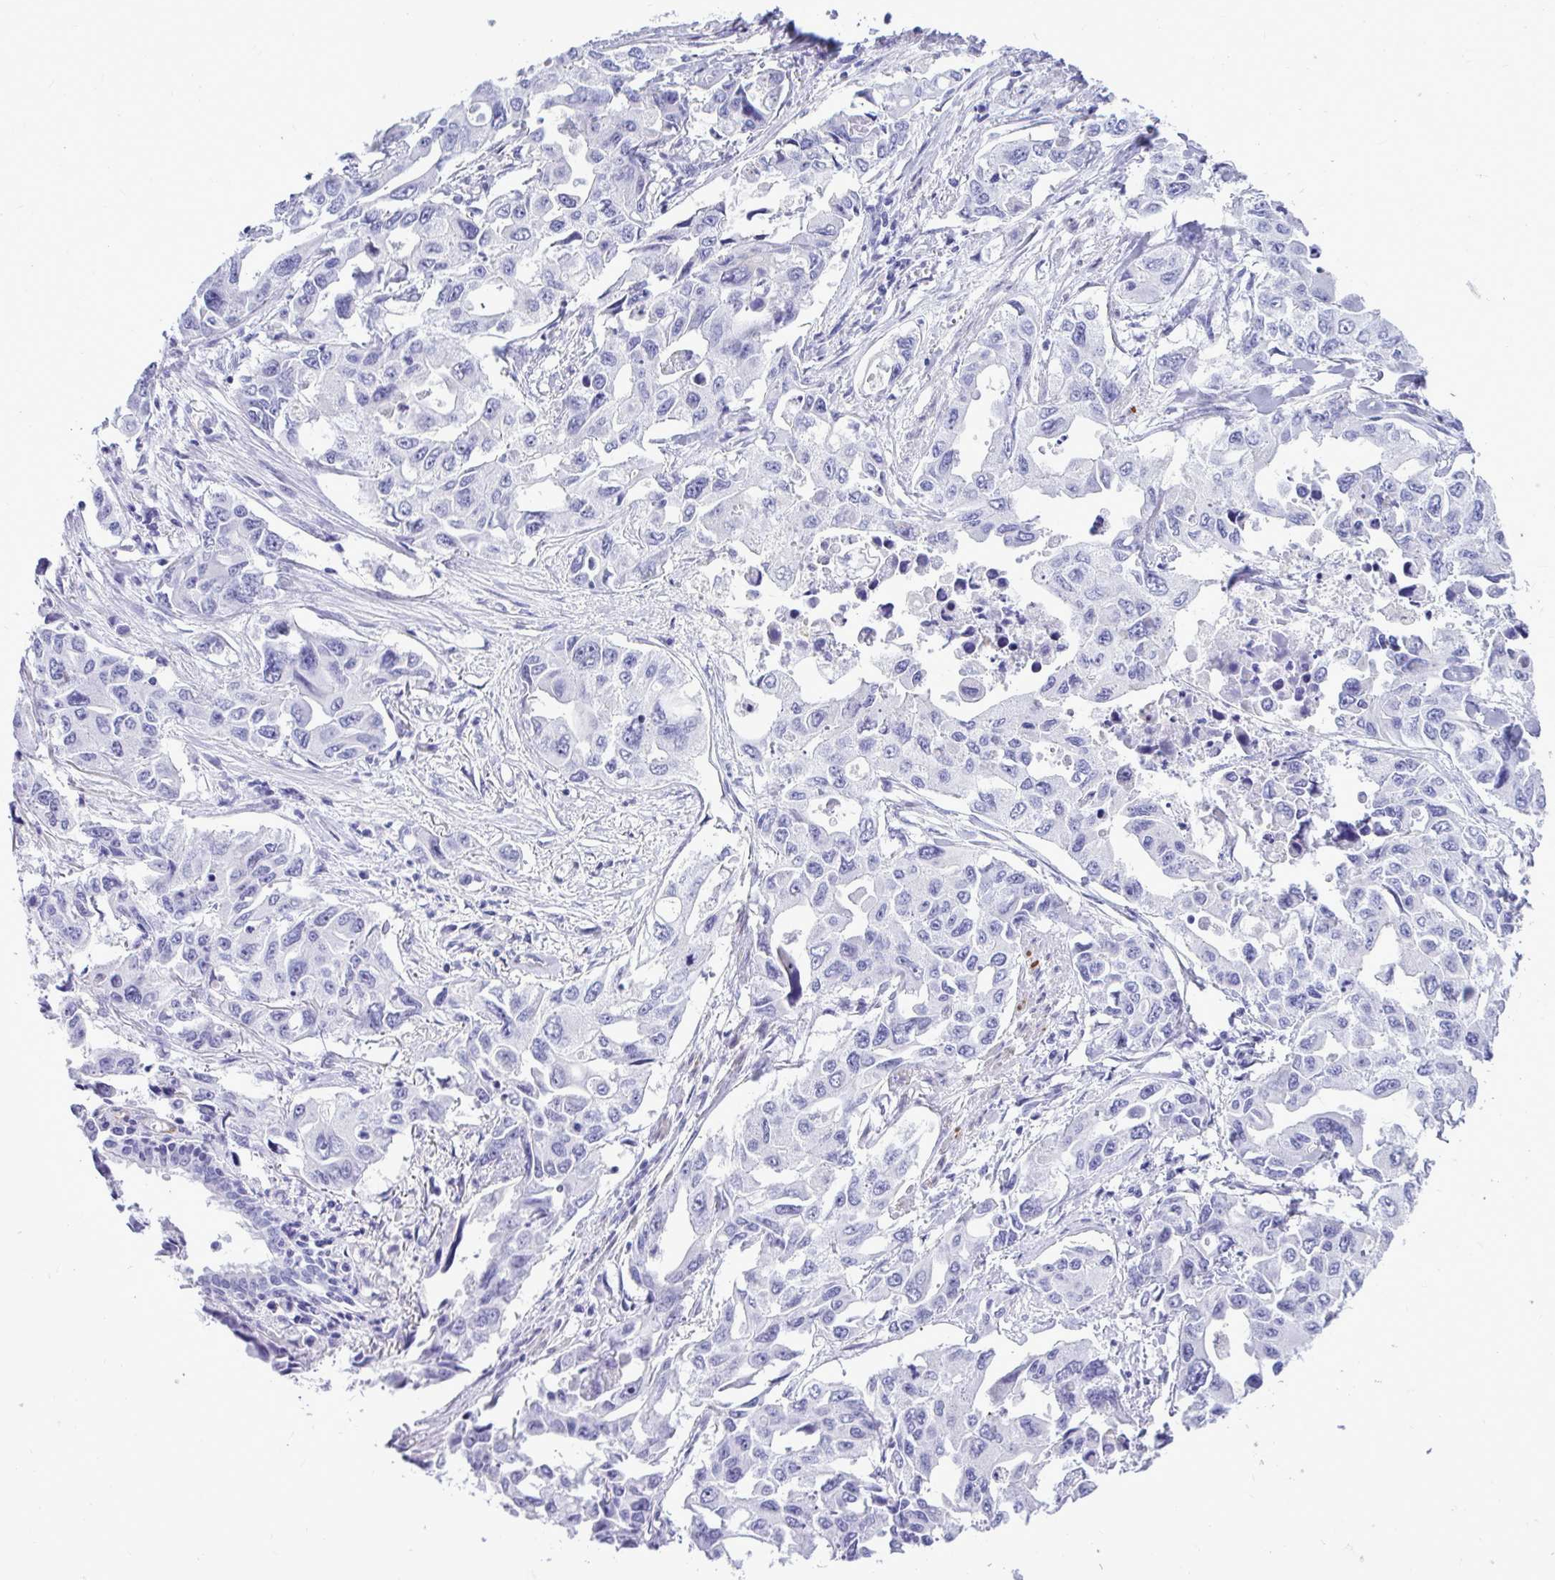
{"staining": {"intensity": "negative", "quantity": "none", "location": "none"}, "tissue": "lung cancer", "cell_type": "Tumor cells", "image_type": "cancer", "snomed": [{"axis": "morphology", "description": "Adenocarcinoma, NOS"}, {"axis": "topography", "description": "Lung"}], "caption": "Tumor cells show no significant protein expression in lung cancer.", "gene": "ABCG2", "patient": {"sex": "male", "age": 64}}